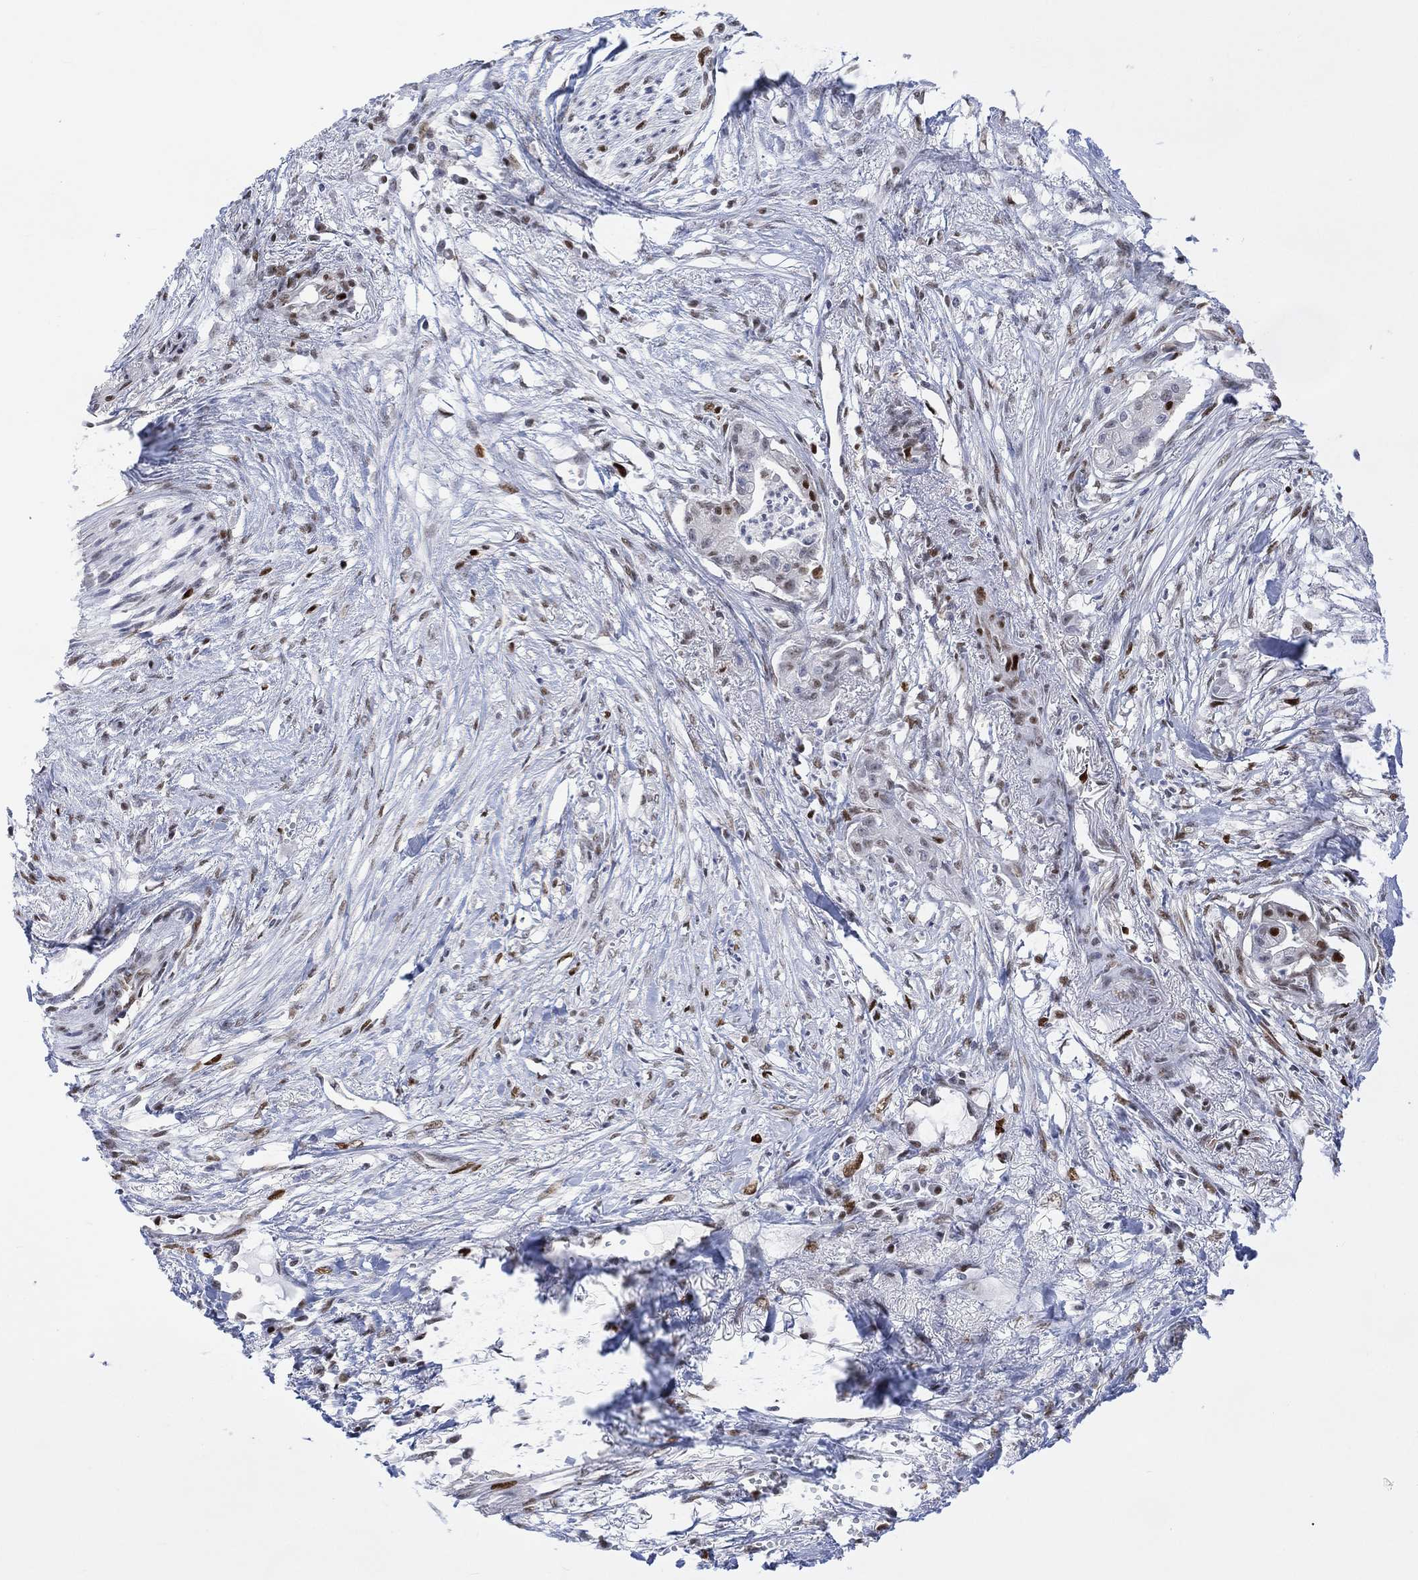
{"staining": {"intensity": "strong", "quantity": "<25%", "location": "nuclear"}, "tissue": "pancreatic cancer", "cell_type": "Tumor cells", "image_type": "cancer", "snomed": [{"axis": "morphology", "description": "Normal tissue, NOS"}, {"axis": "morphology", "description": "Adenocarcinoma, NOS"}, {"axis": "topography", "description": "Pancreas"}], "caption": "Tumor cells reveal medium levels of strong nuclear expression in about <25% of cells in human pancreatic cancer (adenocarcinoma).", "gene": "RAD54L2", "patient": {"sex": "female", "age": 58}}